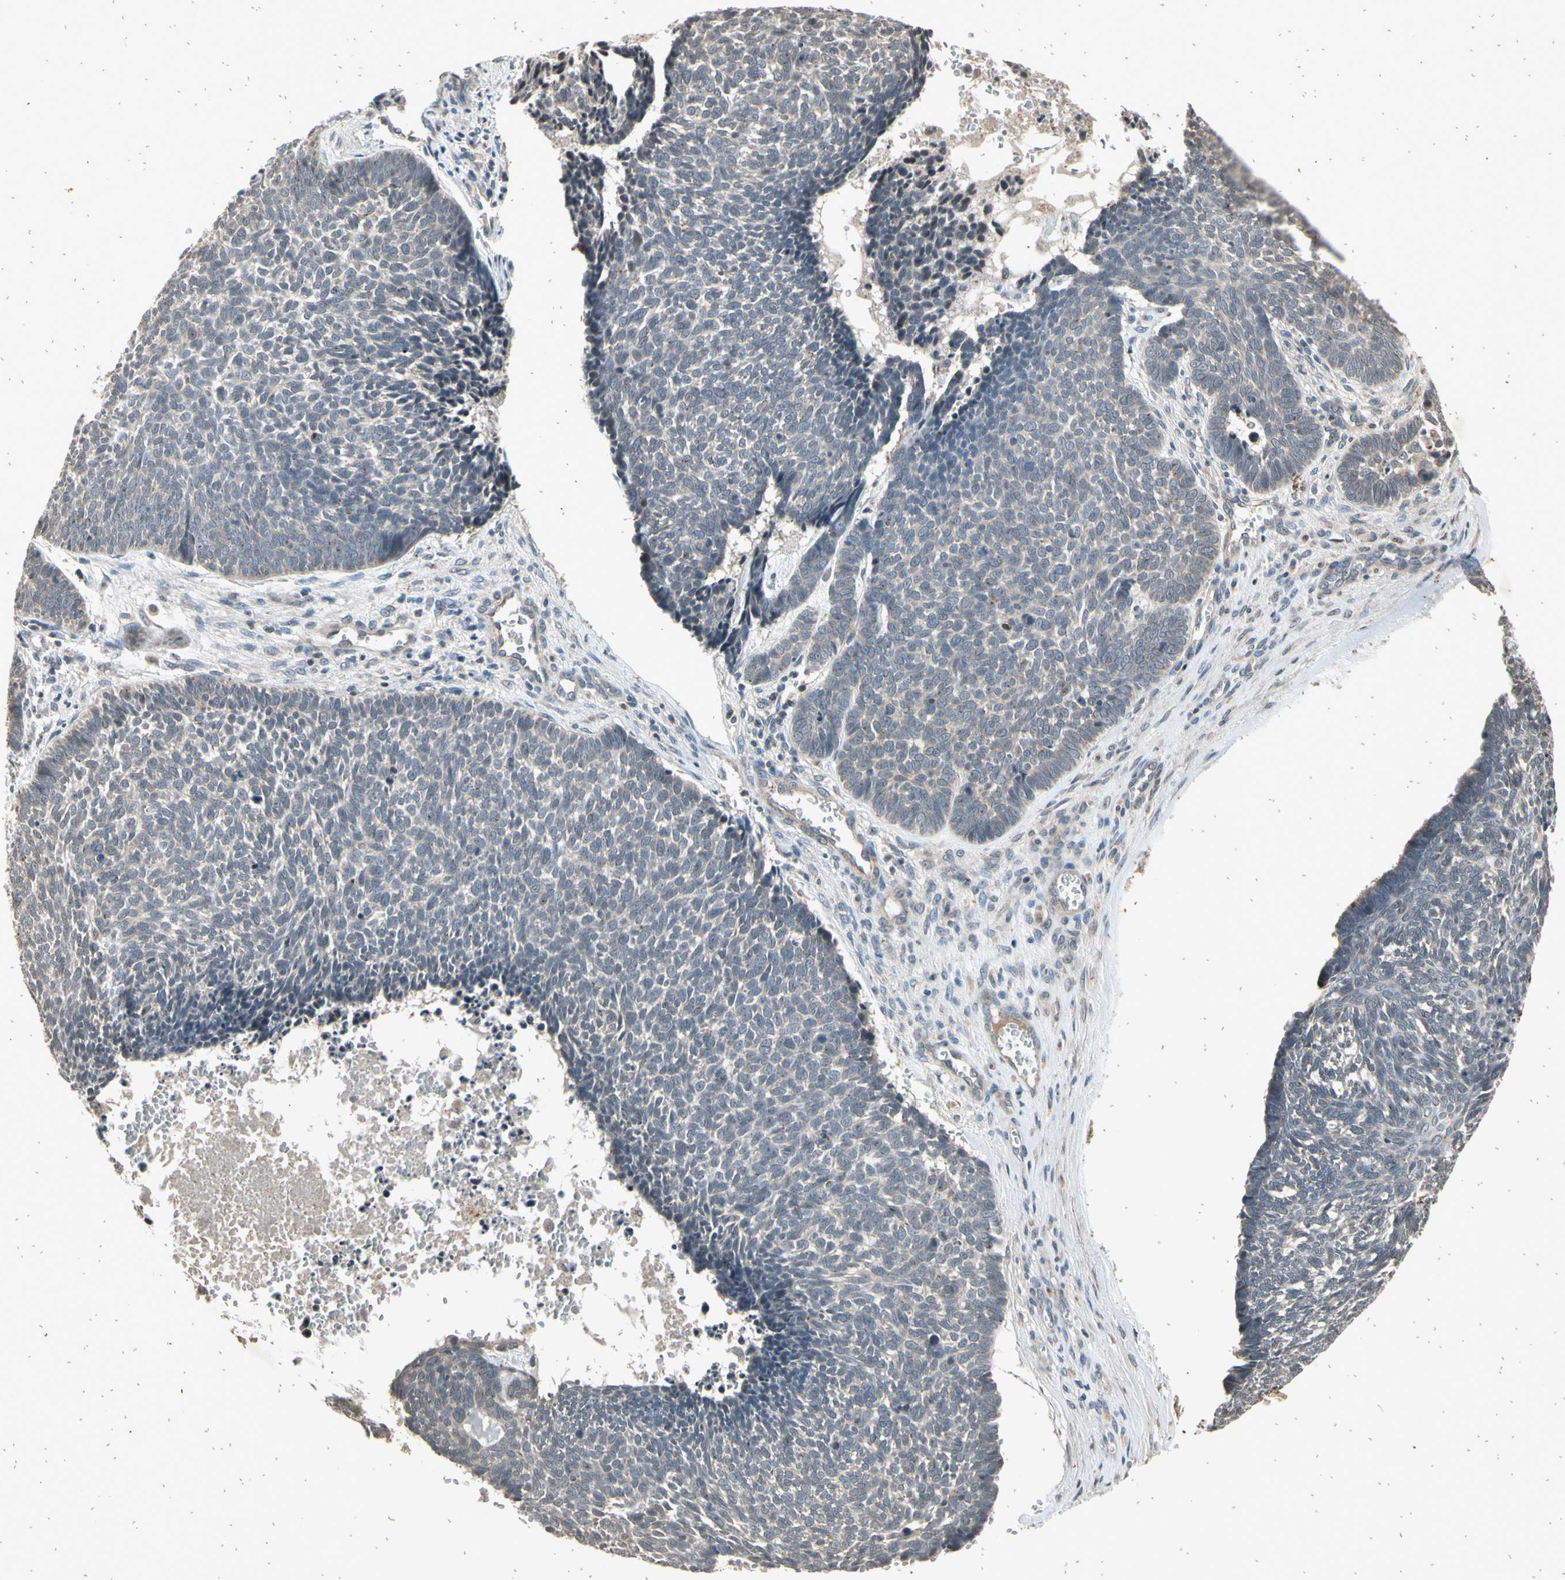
{"staining": {"intensity": "negative", "quantity": "none", "location": "none"}, "tissue": "skin cancer", "cell_type": "Tumor cells", "image_type": "cancer", "snomed": [{"axis": "morphology", "description": "Basal cell carcinoma"}, {"axis": "topography", "description": "Skin"}], "caption": "Skin cancer (basal cell carcinoma) stained for a protein using immunohistochemistry (IHC) reveals no staining tumor cells.", "gene": "EFNB2", "patient": {"sex": "male", "age": 84}}